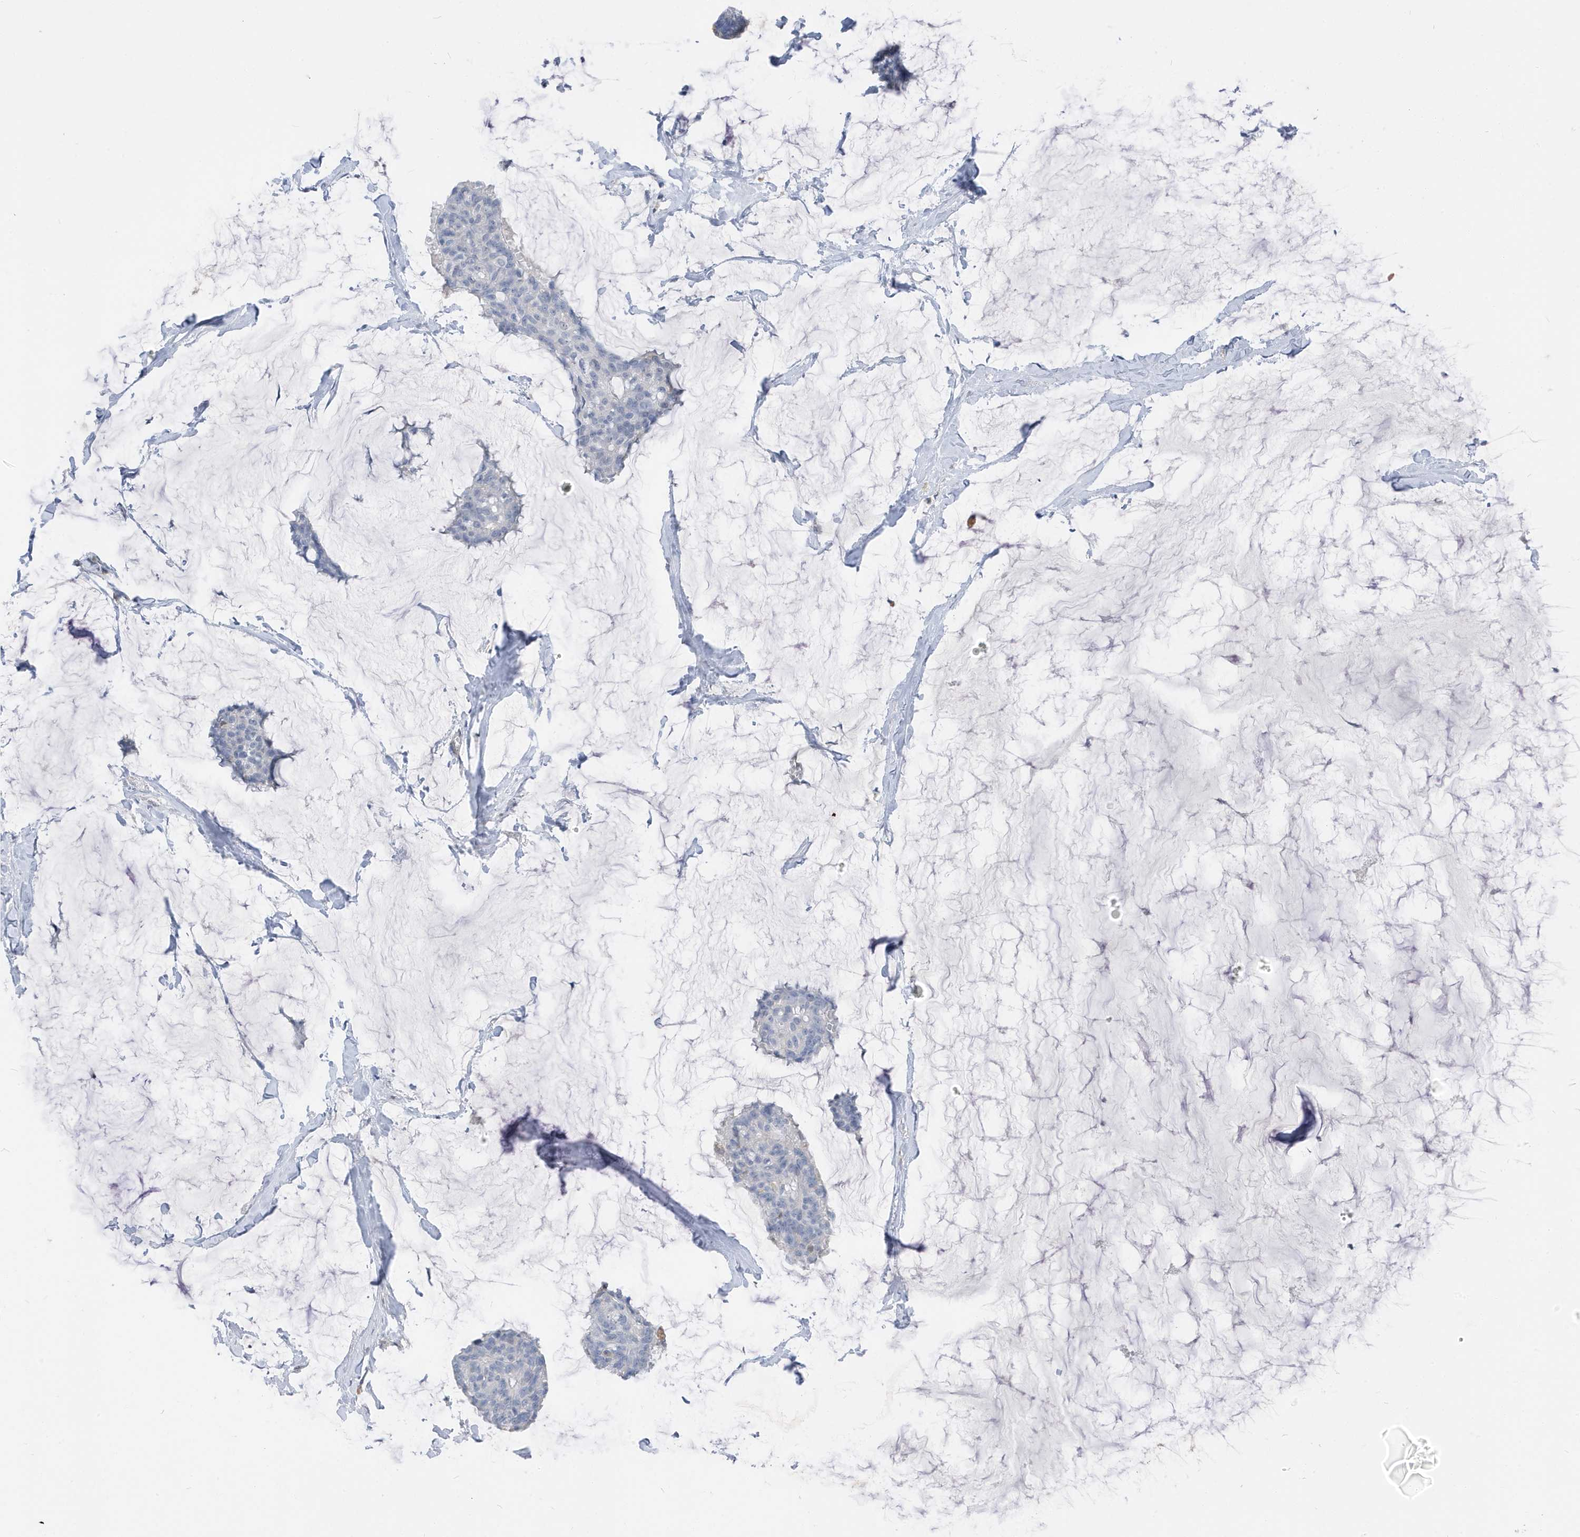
{"staining": {"intensity": "negative", "quantity": "none", "location": "none"}, "tissue": "breast cancer", "cell_type": "Tumor cells", "image_type": "cancer", "snomed": [{"axis": "morphology", "description": "Duct carcinoma"}, {"axis": "topography", "description": "Breast"}], "caption": "Breast cancer (intraductal carcinoma) was stained to show a protein in brown. There is no significant positivity in tumor cells.", "gene": "NCOA7", "patient": {"sex": "female", "age": 93}}